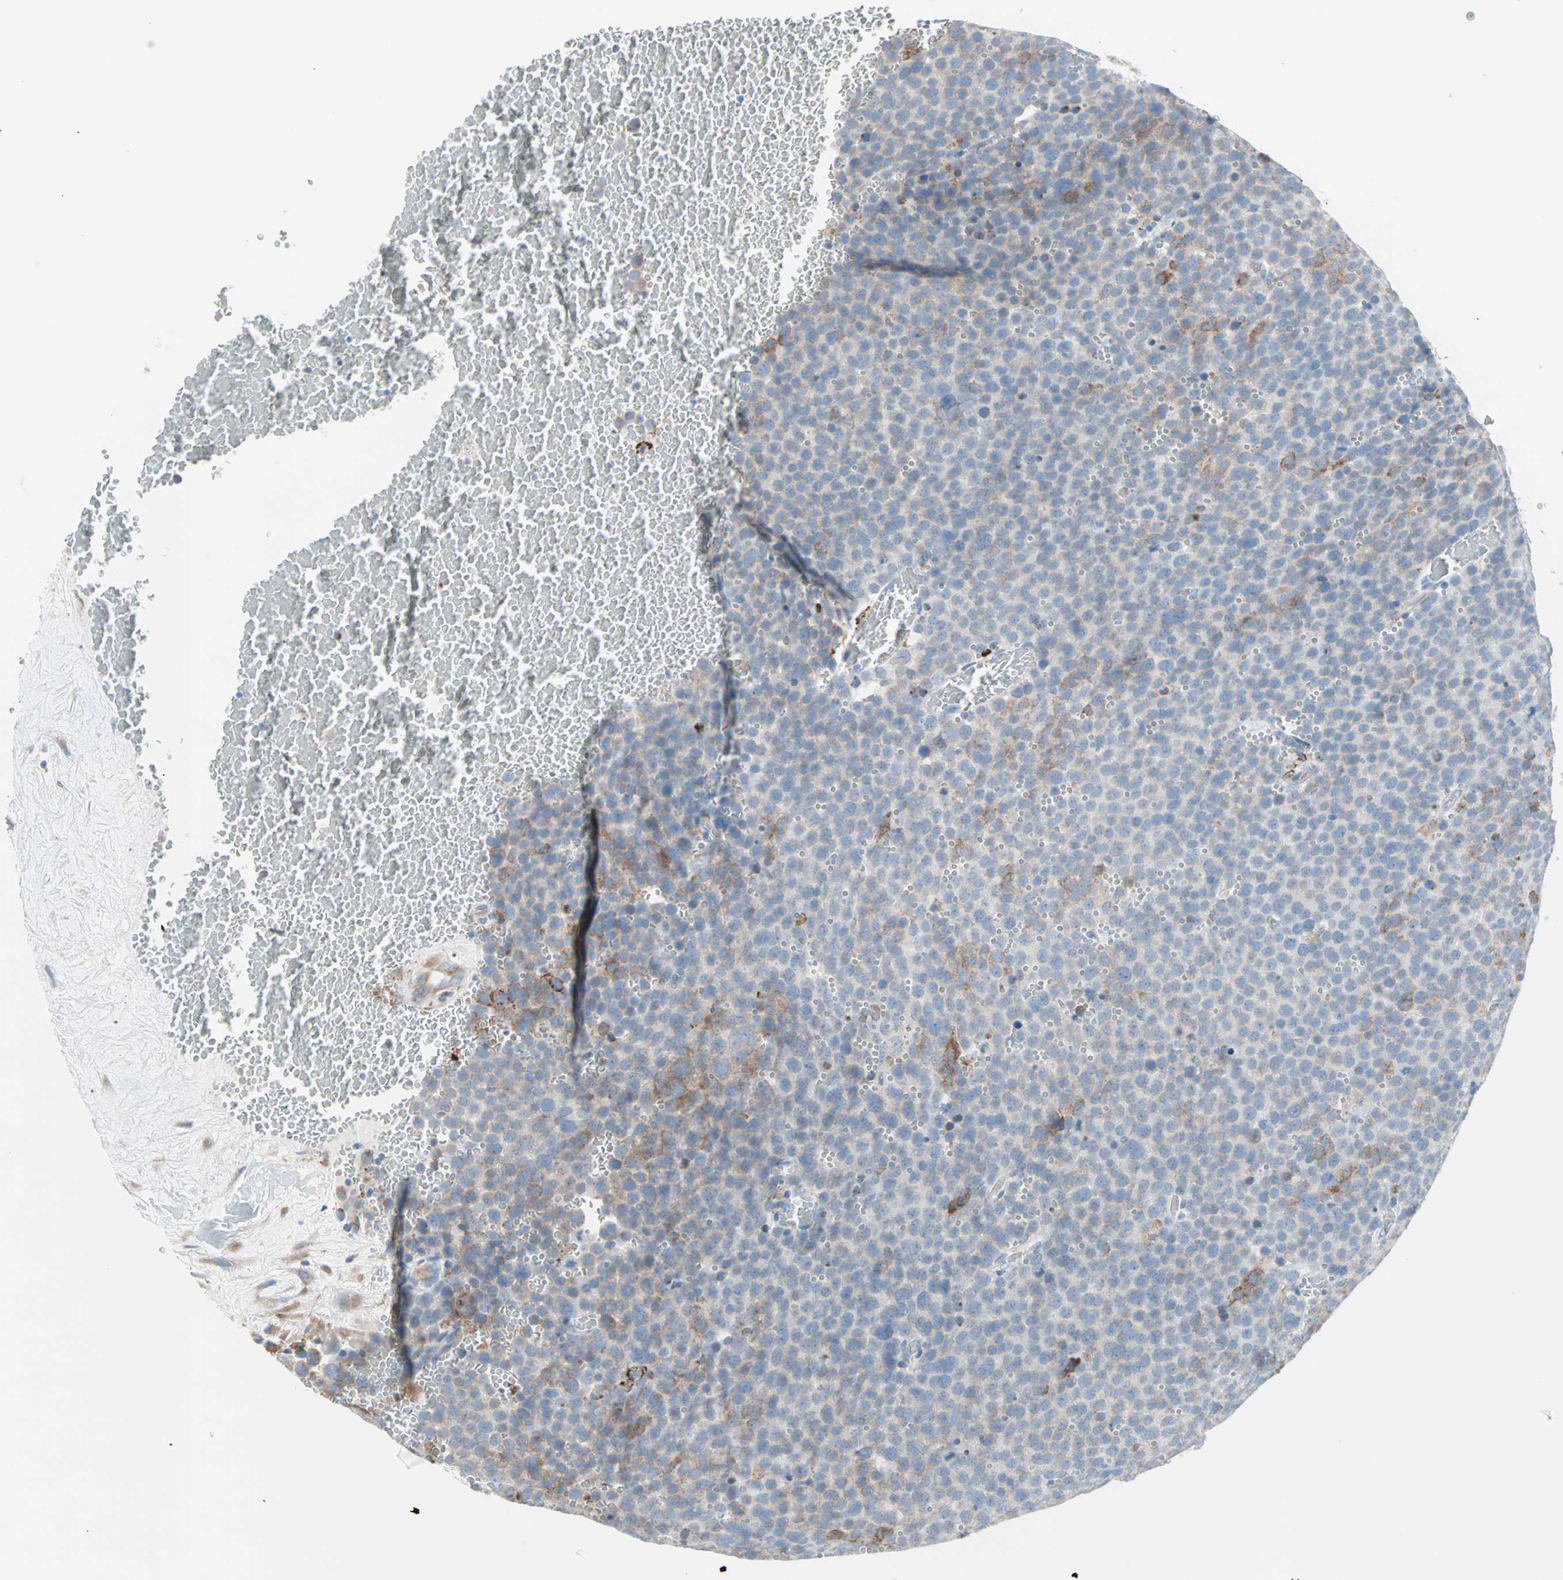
{"staining": {"intensity": "moderate", "quantity": "<25%", "location": "cytoplasmic/membranous"}, "tissue": "testis cancer", "cell_type": "Tumor cells", "image_type": "cancer", "snomed": [{"axis": "morphology", "description": "Seminoma, NOS"}, {"axis": "topography", "description": "Testis"}], "caption": "Testis cancer stained with a protein marker displays moderate staining in tumor cells.", "gene": "PLCXD1", "patient": {"sex": "male", "age": 71}}